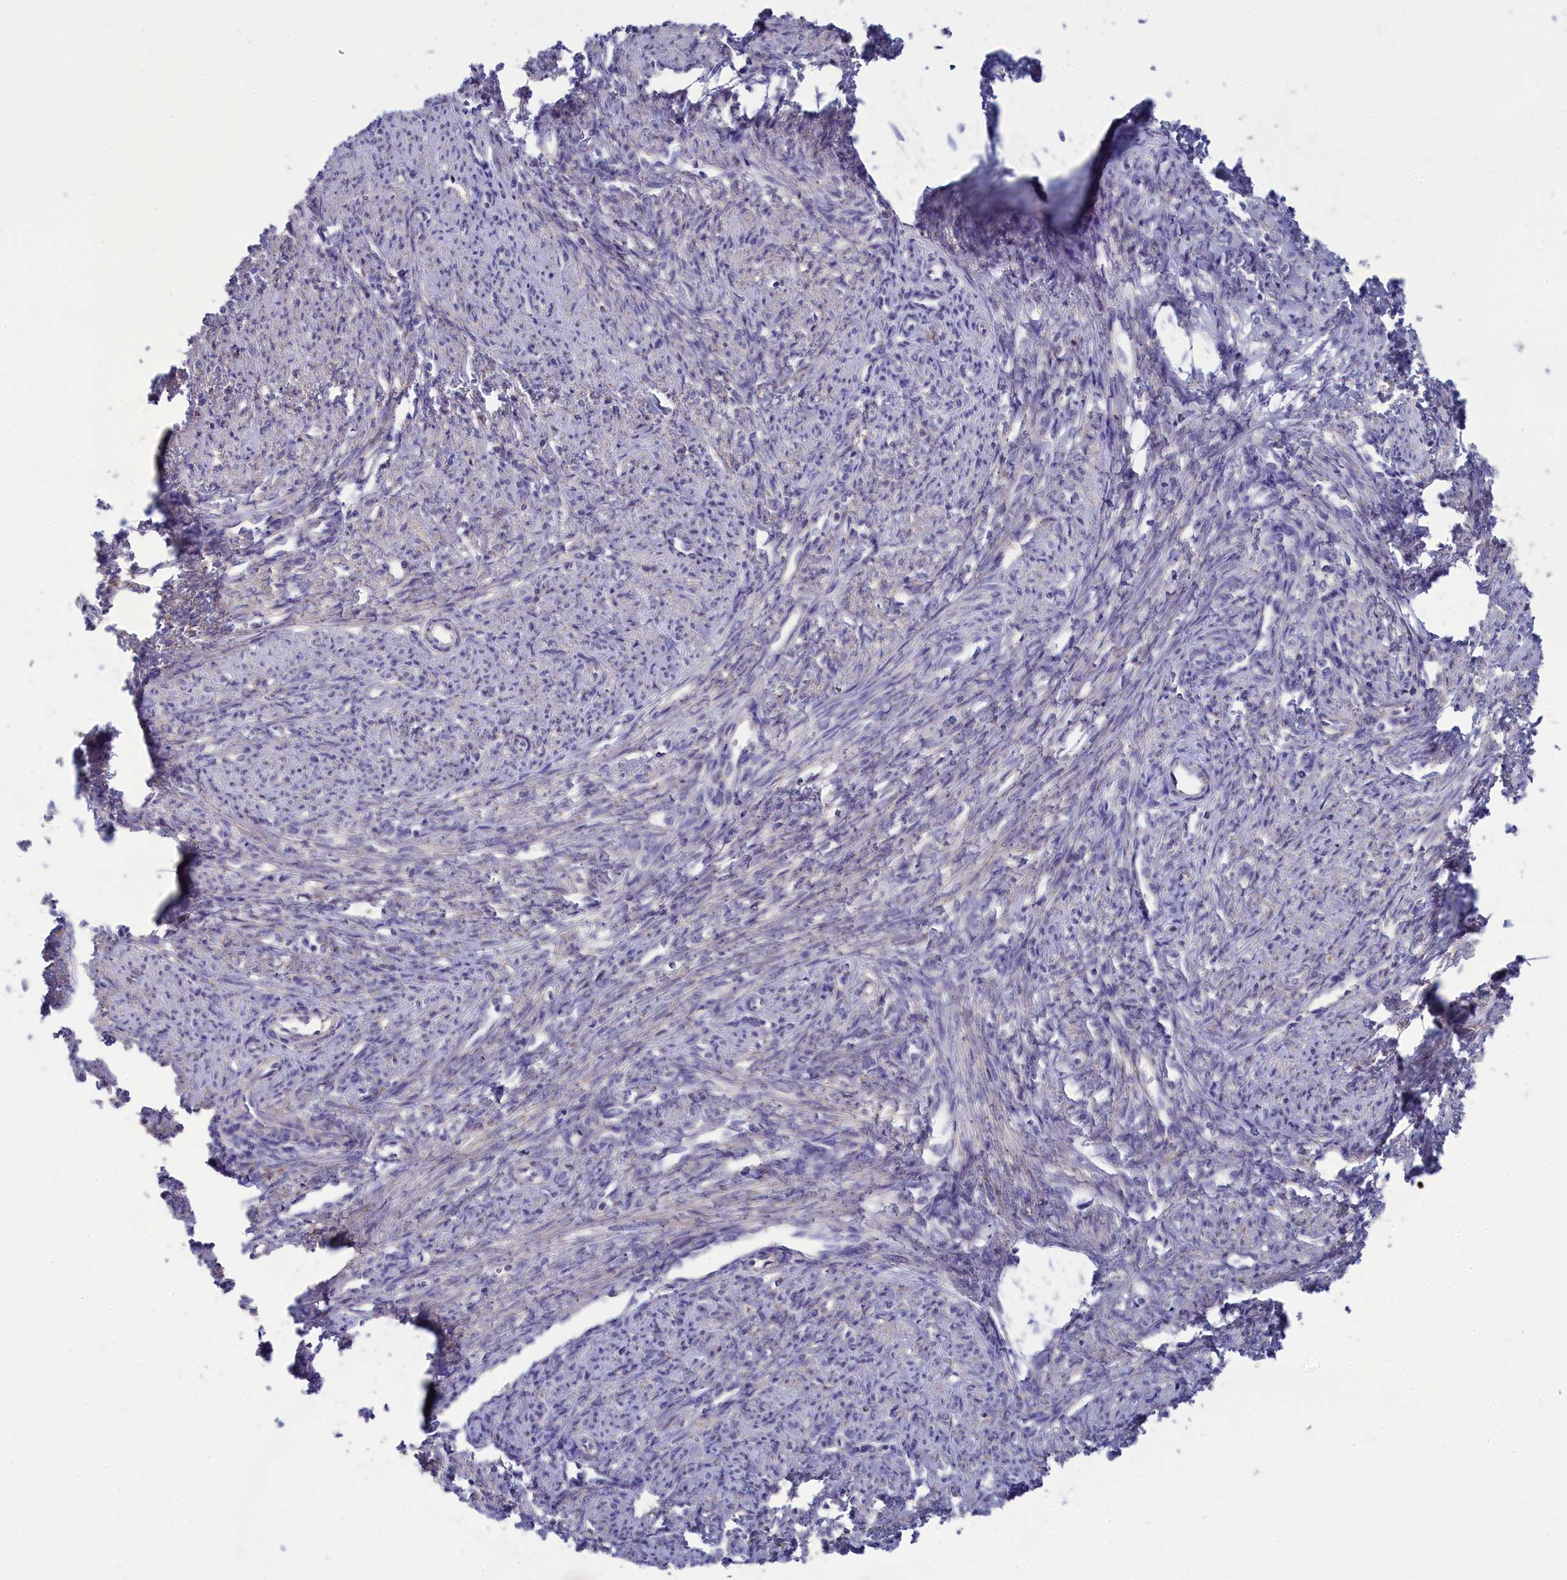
{"staining": {"intensity": "negative", "quantity": "none", "location": "none"}, "tissue": "smooth muscle", "cell_type": "Smooth muscle cells", "image_type": "normal", "snomed": [{"axis": "morphology", "description": "Normal tissue, NOS"}, {"axis": "topography", "description": "Smooth muscle"}, {"axis": "topography", "description": "Uterus"}], "caption": "An immunohistochemistry image of benign smooth muscle is shown. There is no staining in smooth muscle cells of smooth muscle.", "gene": "WDR6", "patient": {"sex": "female", "age": 59}}